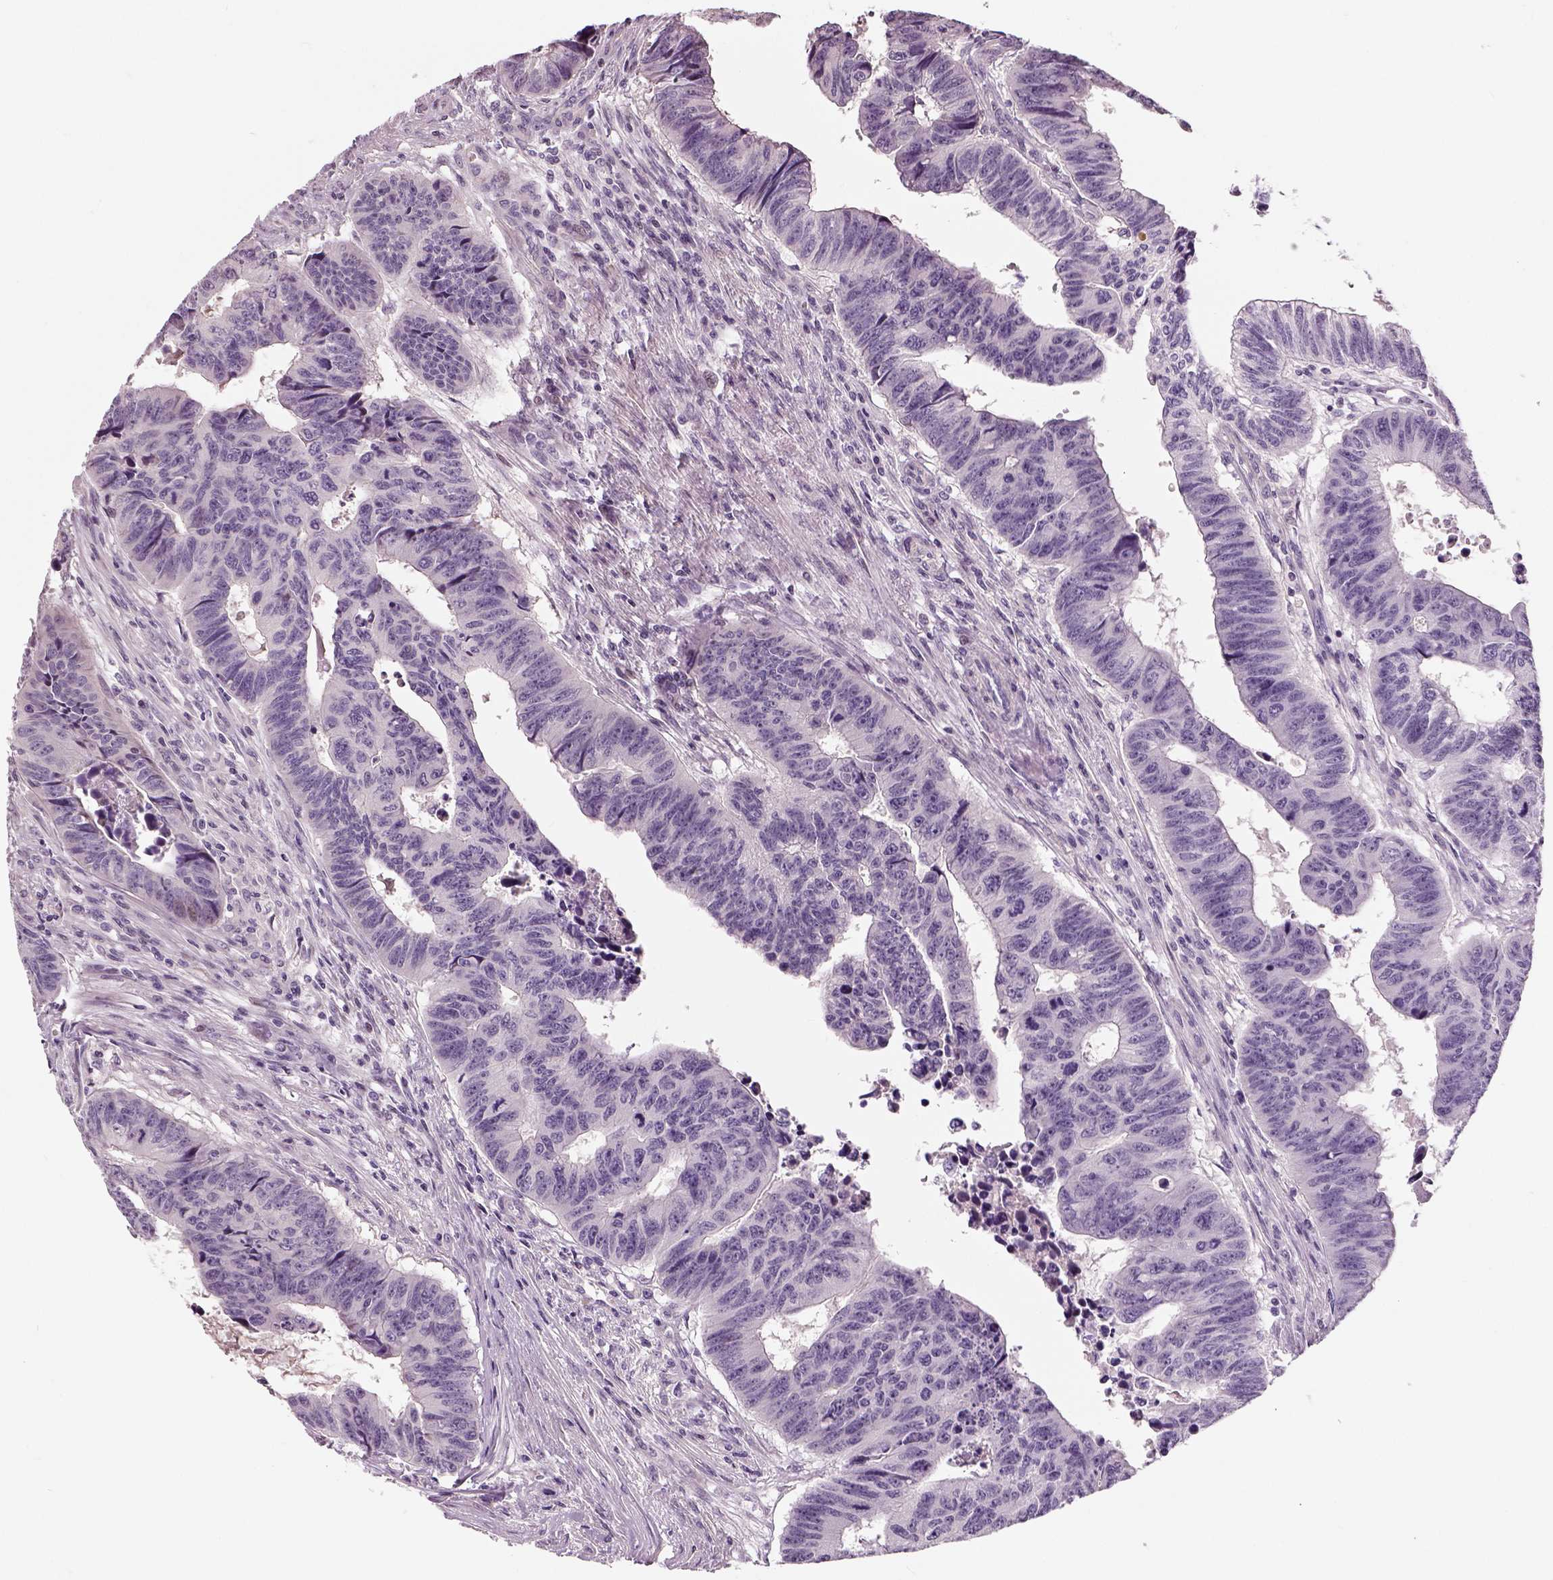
{"staining": {"intensity": "negative", "quantity": "none", "location": "none"}, "tissue": "colorectal cancer", "cell_type": "Tumor cells", "image_type": "cancer", "snomed": [{"axis": "morphology", "description": "Adenocarcinoma, NOS"}, {"axis": "topography", "description": "Rectum"}], "caption": "This is an IHC histopathology image of human adenocarcinoma (colorectal). There is no staining in tumor cells.", "gene": "NECAB1", "patient": {"sex": "female", "age": 85}}